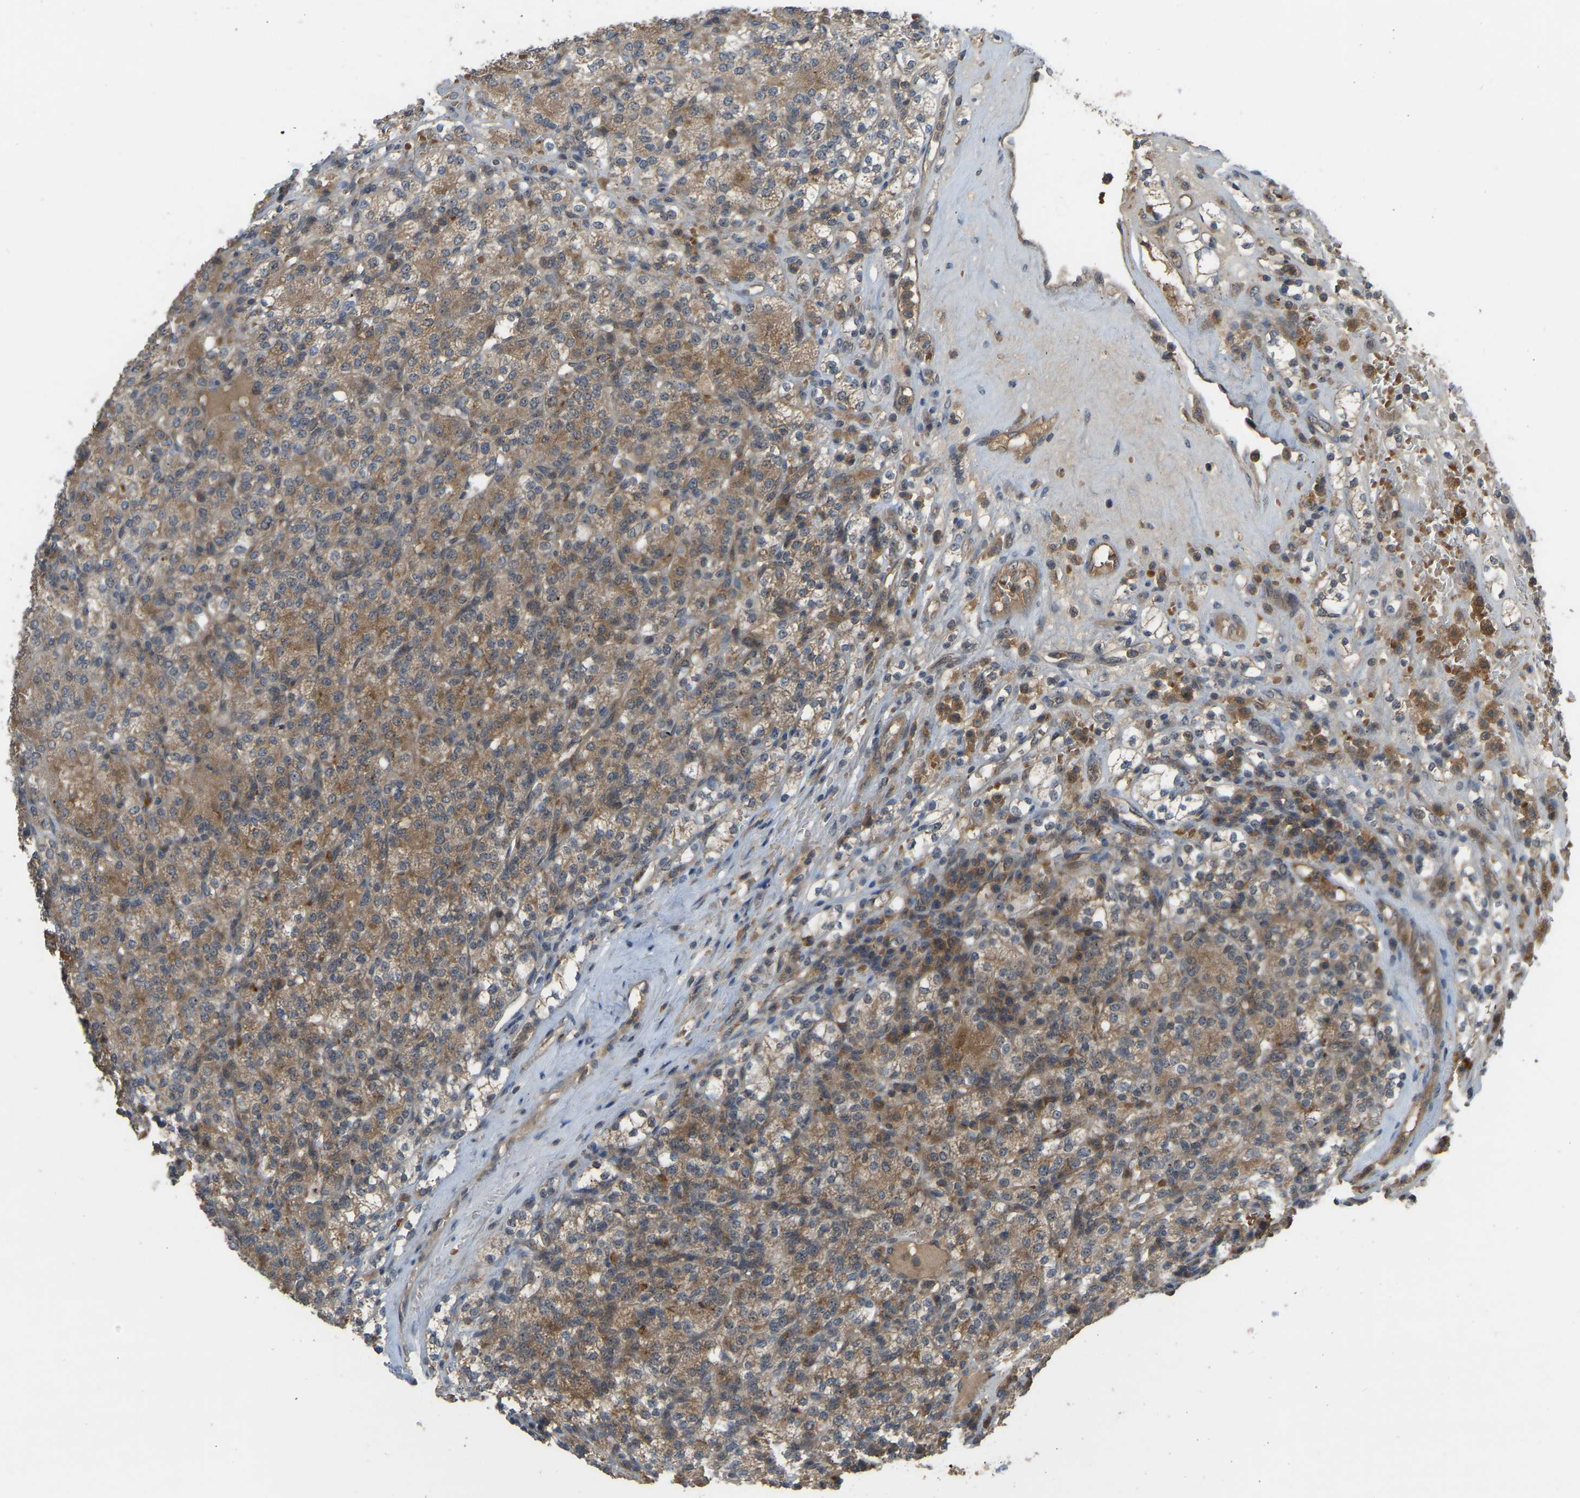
{"staining": {"intensity": "moderate", "quantity": ">75%", "location": "cytoplasmic/membranous"}, "tissue": "renal cancer", "cell_type": "Tumor cells", "image_type": "cancer", "snomed": [{"axis": "morphology", "description": "Adenocarcinoma, NOS"}, {"axis": "topography", "description": "Kidney"}], "caption": "Adenocarcinoma (renal) stained with a protein marker reveals moderate staining in tumor cells.", "gene": "ZNF71", "patient": {"sex": "male", "age": 77}}